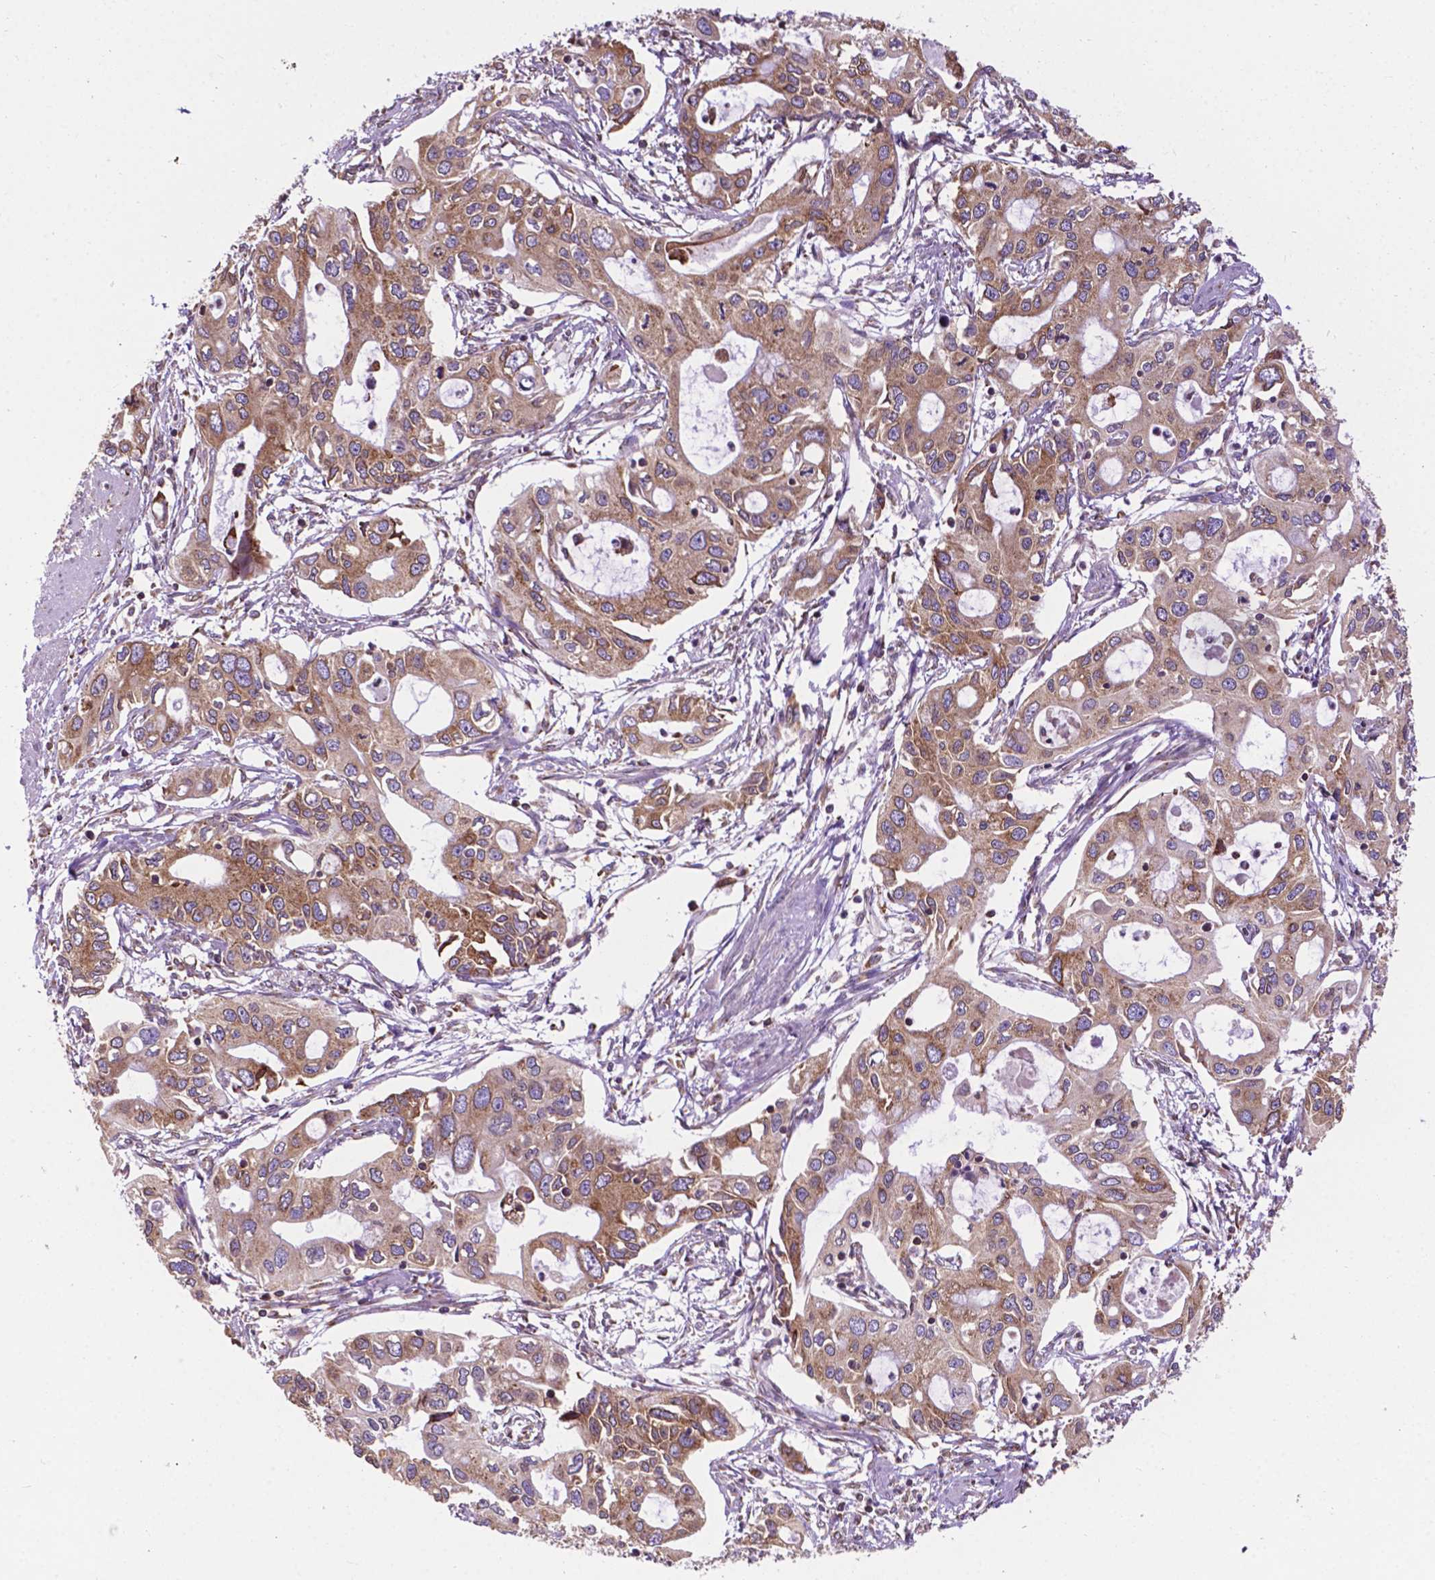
{"staining": {"intensity": "moderate", "quantity": "25%-75%", "location": "cytoplasmic/membranous"}, "tissue": "pancreatic cancer", "cell_type": "Tumor cells", "image_type": "cancer", "snomed": [{"axis": "morphology", "description": "Adenocarcinoma, NOS"}, {"axis": "topography", "description": "Pancreas"}], "caption": "Moderate cytoplasmic/membranous expression for a protein is appreciated in approximately 25%-75% of tumor cells of pancreatic cancer using immunohistochemistry.", "gene": "GANAB", "patient": {"sex": "male", "age": 60}}